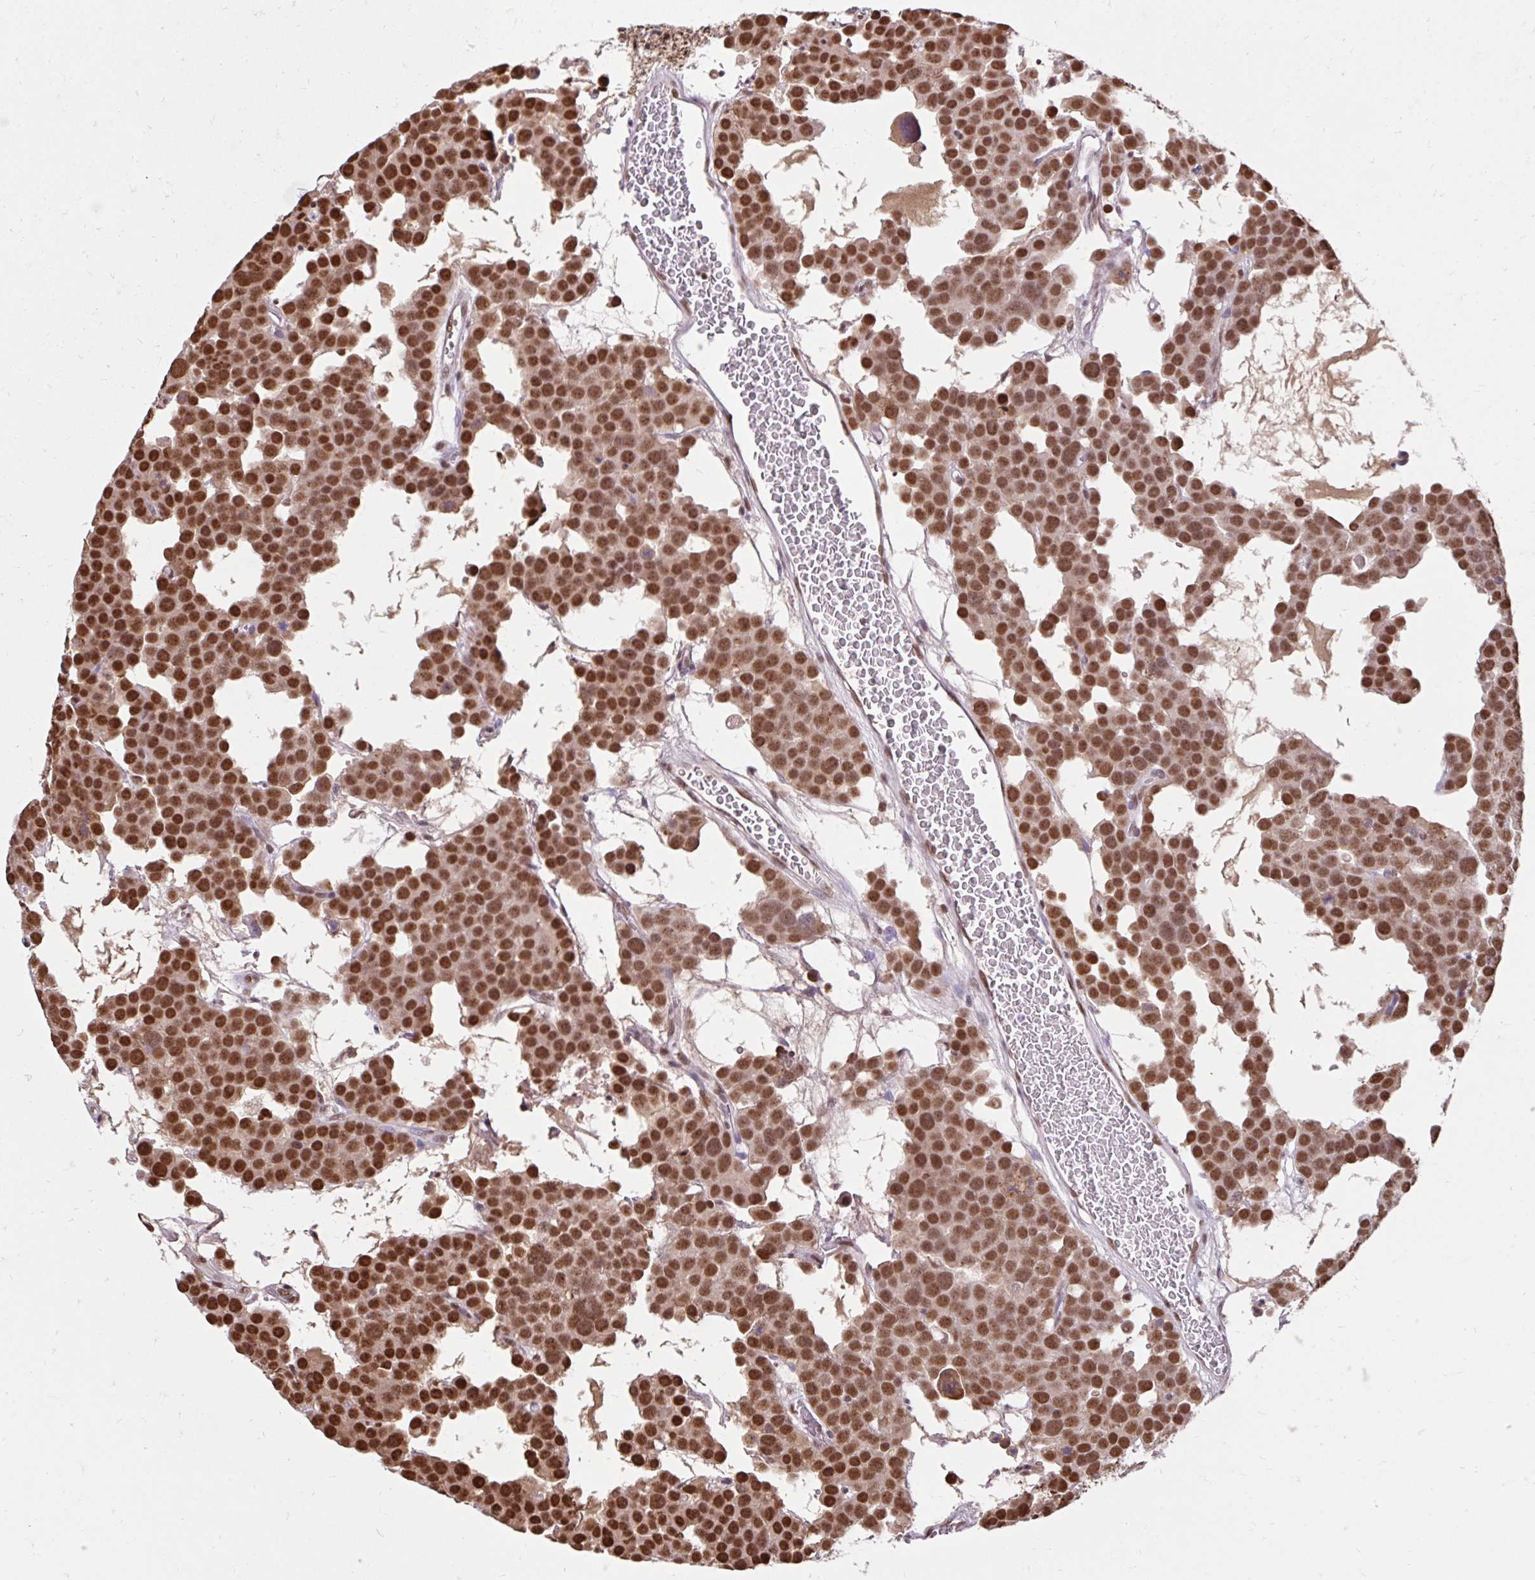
{"staining": {"intensity": "strong", "quantity": ">75%", "location": "nuclear"}, "tissue": "testis cancer", "cell_type": "Tumor cells", "image_type": "cancer", "snomed": [{"axis": "morphology", "description": "Seminoma, NOS"}, {"axis": "topography", "description": "Testis"}], "caption": "Testis cancer stained with a protein marker exhibits strong staining in tumor cells.", "gene": "ABCA9", "patient": {"sex": "male", "age": 71}}